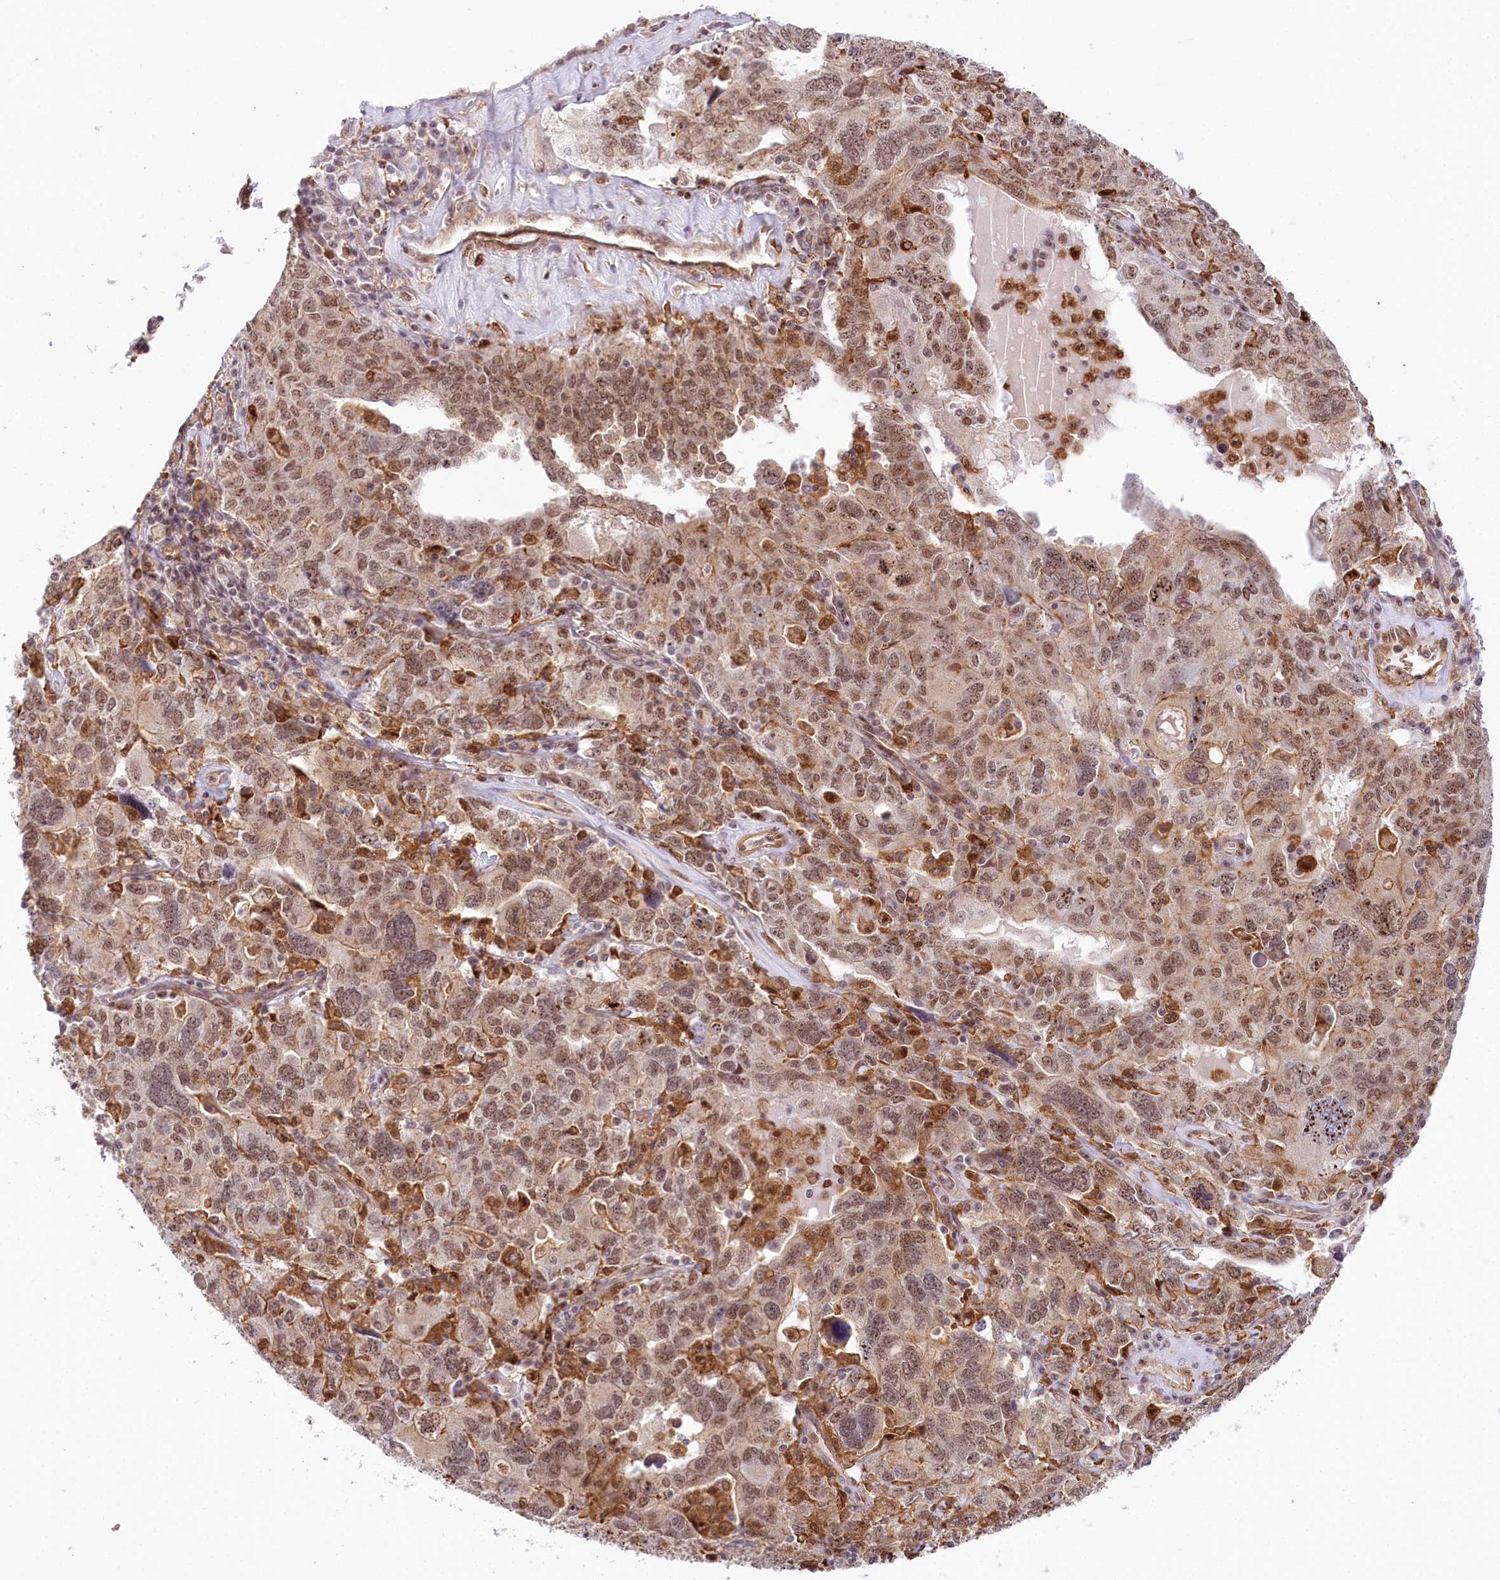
{"staining": {"intensity": "moderate", "quantity": ">75%", "location": "nuclear"}, "tissue": "ovarian cancer", "cell_type": "Tumor cells", "image_type": "cancer", "snomed": [{"axis": "morphology", "description": "Carcinoma, endometroid"}, {"axis": "topography", "description": "Ovary"}], "caption": "Brown immunohistochemical staining in ovarian cancer (endometroid carcinoma) shows moderate nuclear staining in about >75% of tumor cells. (Stains: DAB (3,3'-diaminobenzidine) in brown, nuclei in blue, Microscopy: brightfield microscopy at high magnification).", "gene": "TUBGCP2", "patient": {"sex": "female", "age": 62}}